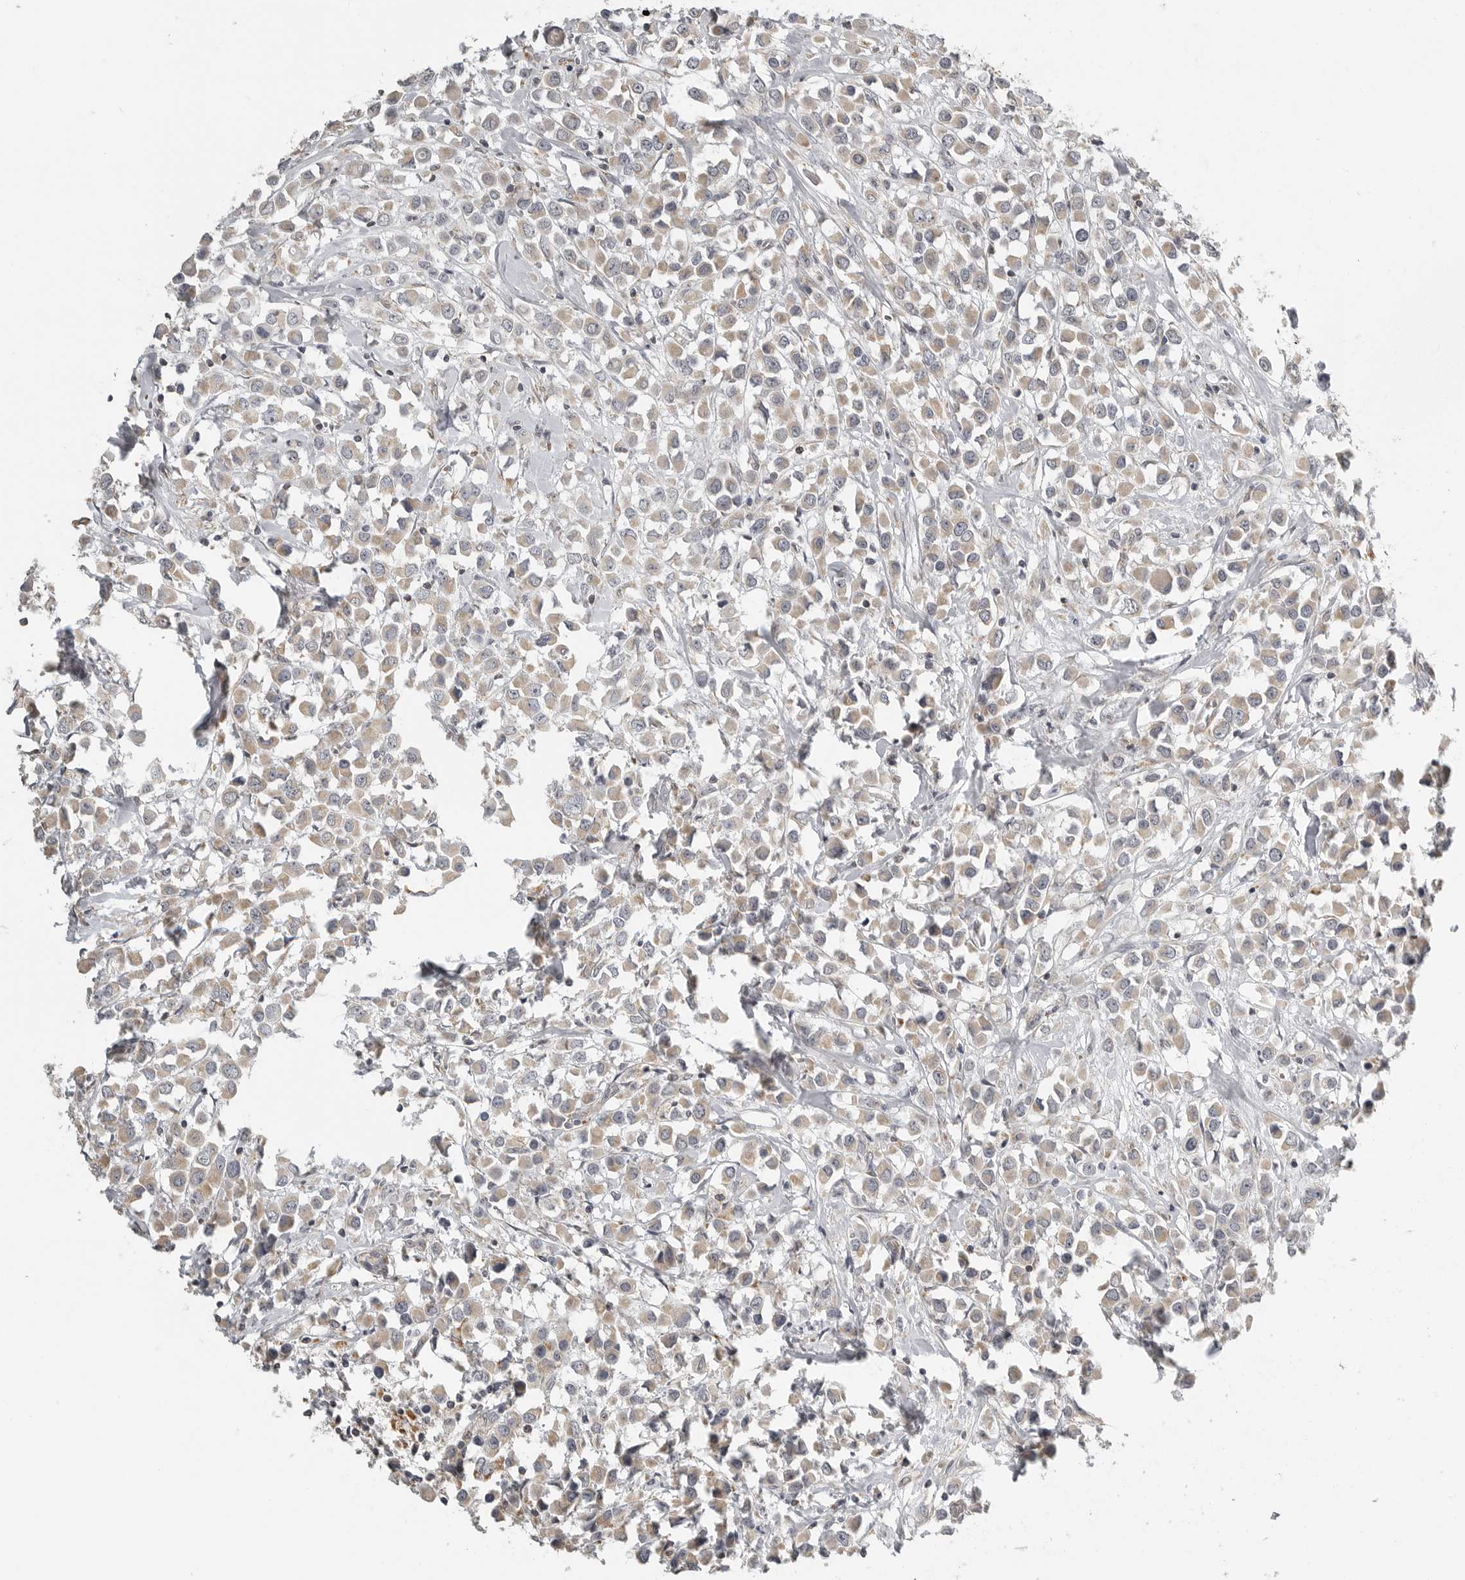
{"staining": {"intensity": "weak", "quantity": "25%-75%", "location": "cytoplasmic/membranous"}, "tissue": "breast cancer", "cell_type": "Tumor cells", "image_type": "cancer", "snomed": [{"axis": "morphology", "description": "Duct carcinoma"}, {"axis": "topography", "description": "Breast"}], "caption": "An immunohistochemistry image of neoplastic tissue is shown. Protein staining in brown highlights weak cytoplasmic/membranous positivity in breast infiltrating ductal carcinoma within tumor cells.", "gene": "RXFP3", "patient": {"sex": "female", "age": 61}}